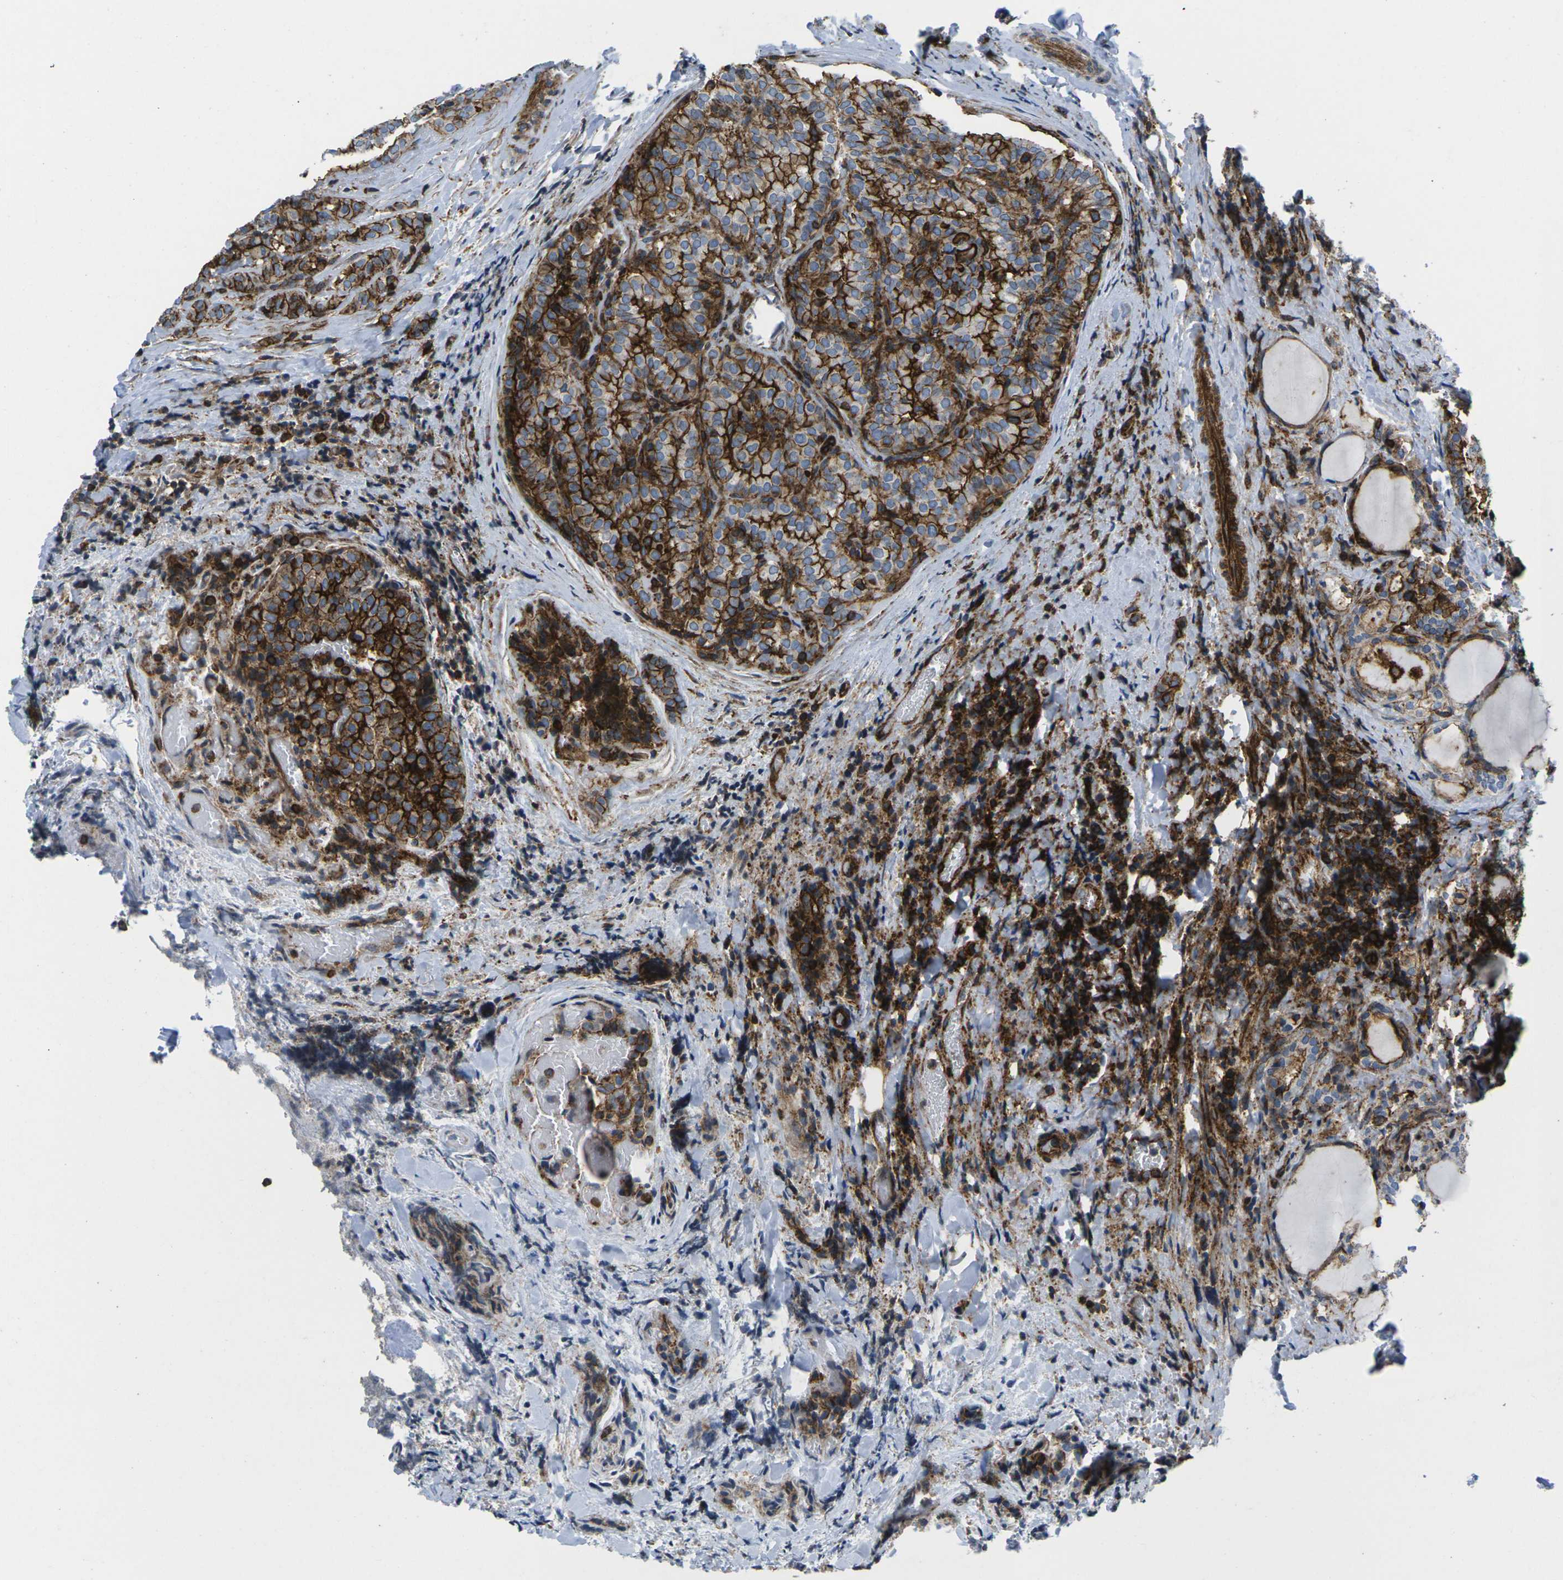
{"staining": {"intensity": "strong", "quantity": ">75%", "location": "cytoplasmic/membranous"}, "tissue": "thyroid cancer", "cell_type": "Tumor cells", "image_type": "cancer", "snomed": [{"axis": "morphology", "description": "Normal tissue, NOS"}, {"axis": "morphology", "description": "Papillary adenocarcinoma, NOS"}, {"axis": "topography", "description": "Thyroid gland"}], "caption": "This image exhibits IHC staining of human thyroid cancer (papillary adenocarcinoma), with high strong cytoplasmic/membranous expression in about >75% of tumor cells.", "gene": "IQGAP1", "patient": {"sex": "female", "age": 30}}